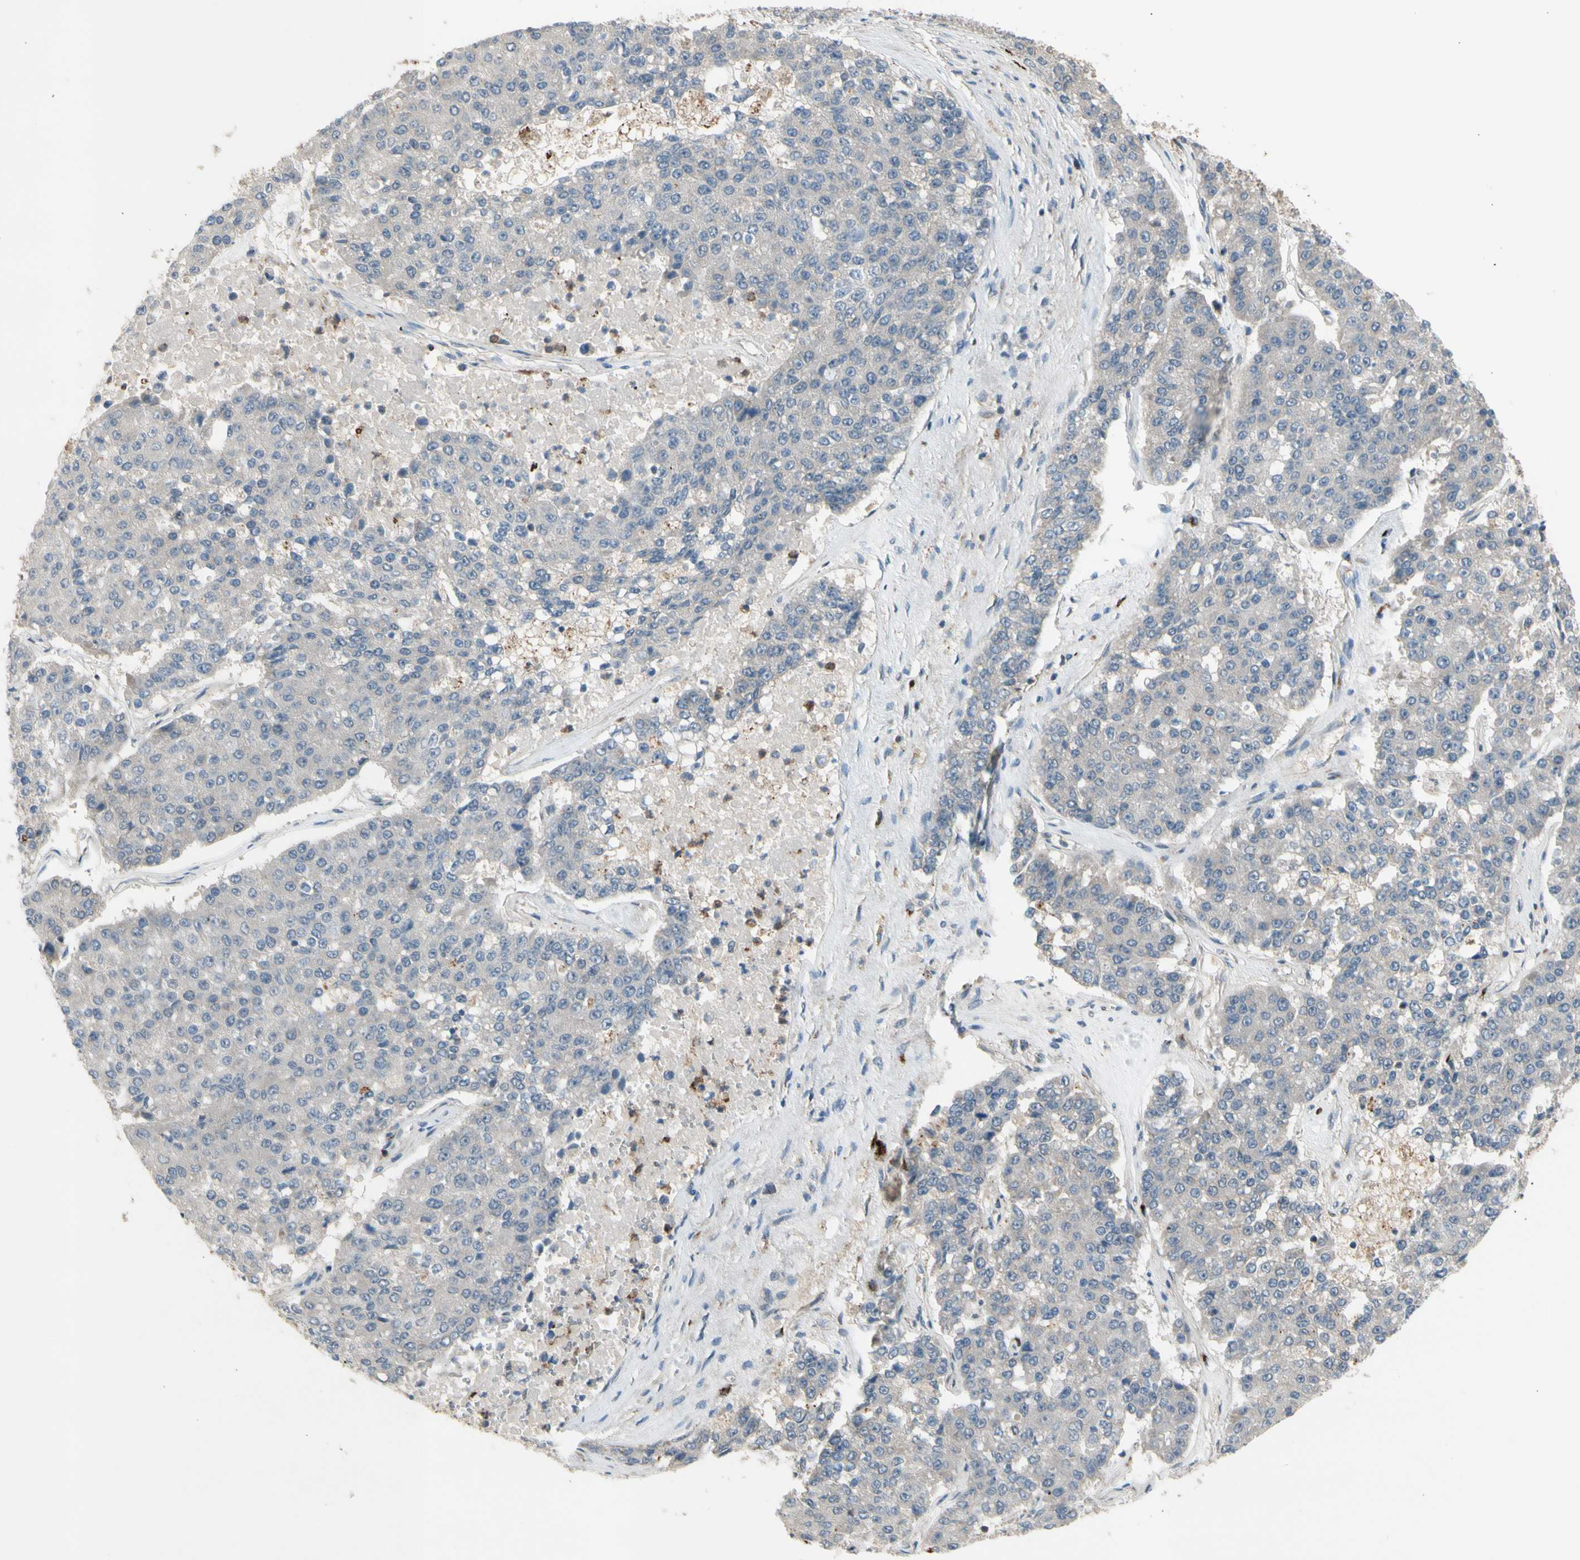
{"staining": {"intensity": "negative", "quantity": "none", "location": "none"}, "tissue": "pancreatic cancer", "cell_type": "Tumor cells", "image_type": "cancer", "snomed": [{"axis": "morphology", "description": "Adenocarcinoma, NOS"}, {"axis": "topography", "description": "Pancreas"}], "caption": "The photomicrograph reveals no significant expression in tumor cells of adenocarcinoma (pancreatic).", "gene": "GALNT5", "patient": {"sex": "male", "age": 50}}